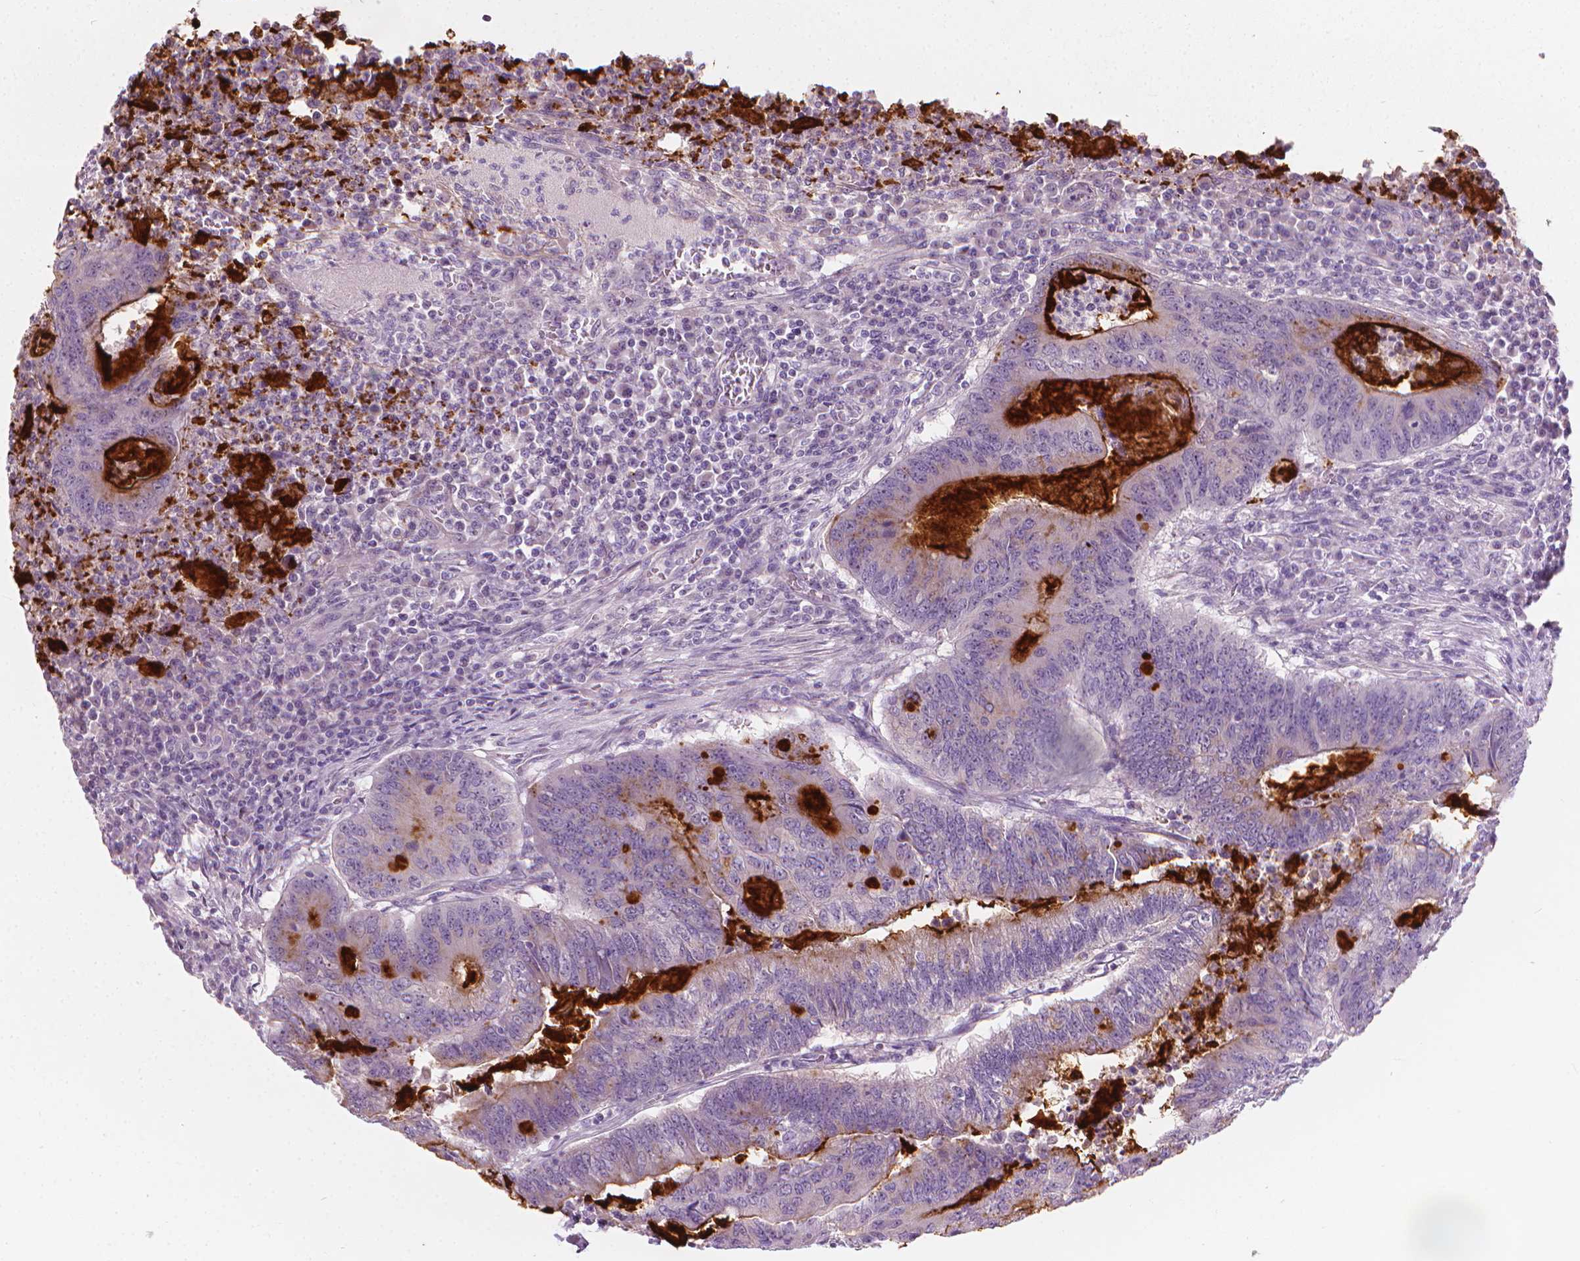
{"staining": {"intensity": "negative", "quantity": "none", "location": "none"}, "tissue": "colorectal cancer", "cell_type": "Tumor cells", "image_type": "cancer", "snomed": [{"axis": "morphology", "description": "Adenocarcinoma, NOS"}, {"axis": "topography", "description": "Colon"}], "caption": "Human colorectal cancer (adenocarcinoma) stained for a protein using IHC shows no expression in tumor cells.", "gene": "GPRC5A", "patient": {"sex": "male", "age": 67}}